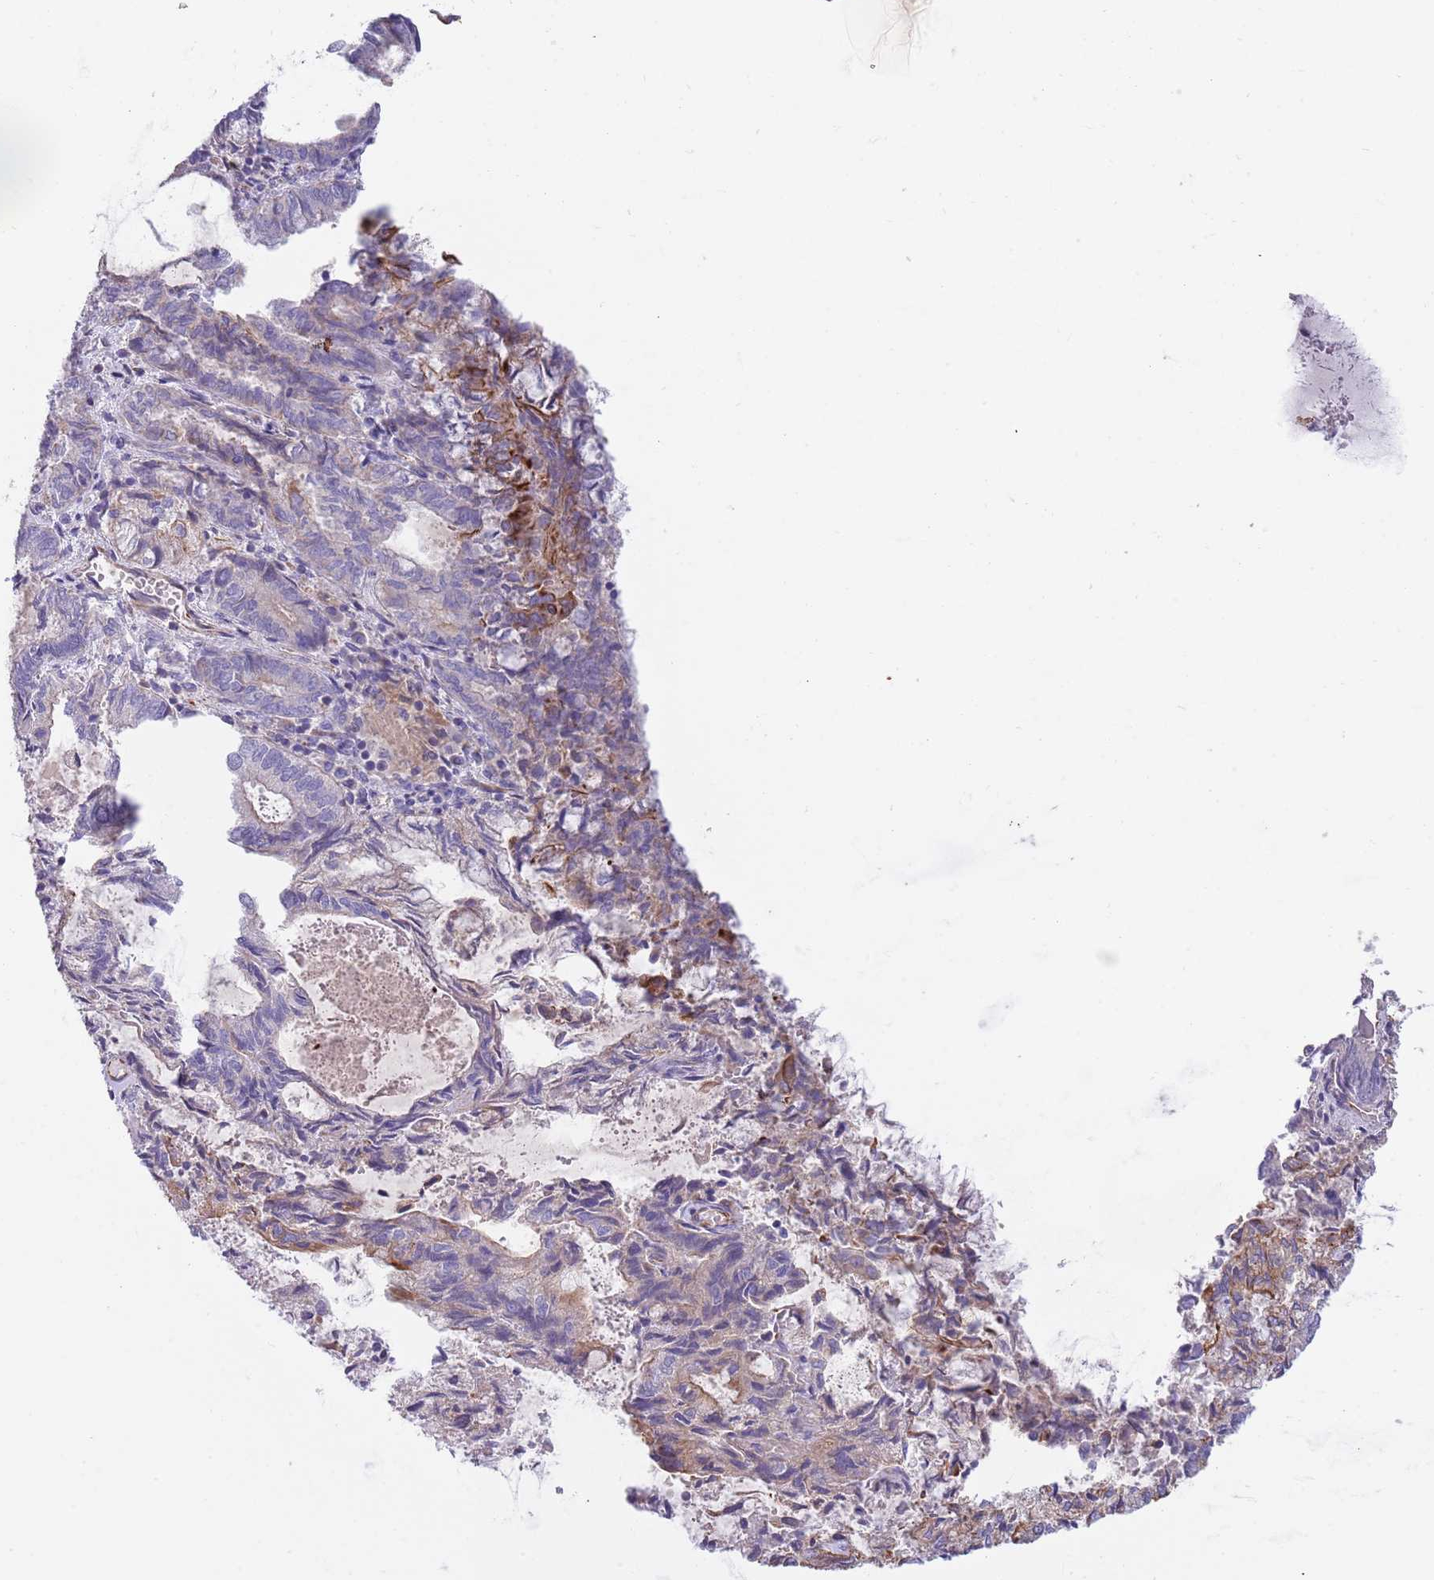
{"staining": {"intensity": "moderate", "quantity": "<25%", "location": "cytoplasmic/membranous"}, "tissue": "endometrial cancer", "cell_type": "Tumor cells", "image_type": "cancer", "snomed": [{"axis": "morphology", "description": "Adenocarcinoma, NOS"}, {"axis": "topography", "description": "Endometrium"}], "caption": "Adenocarcinoma (endometrial) stained with DAB (3,3'-diaminobenzidine) immunohistochemistry exhibits low levels of moderate cytoplasmic/membranous staining in approximately <25% of tumor cells.", "gene": "MOGAT1", "patient": {"sex": "female", "age": 80}}